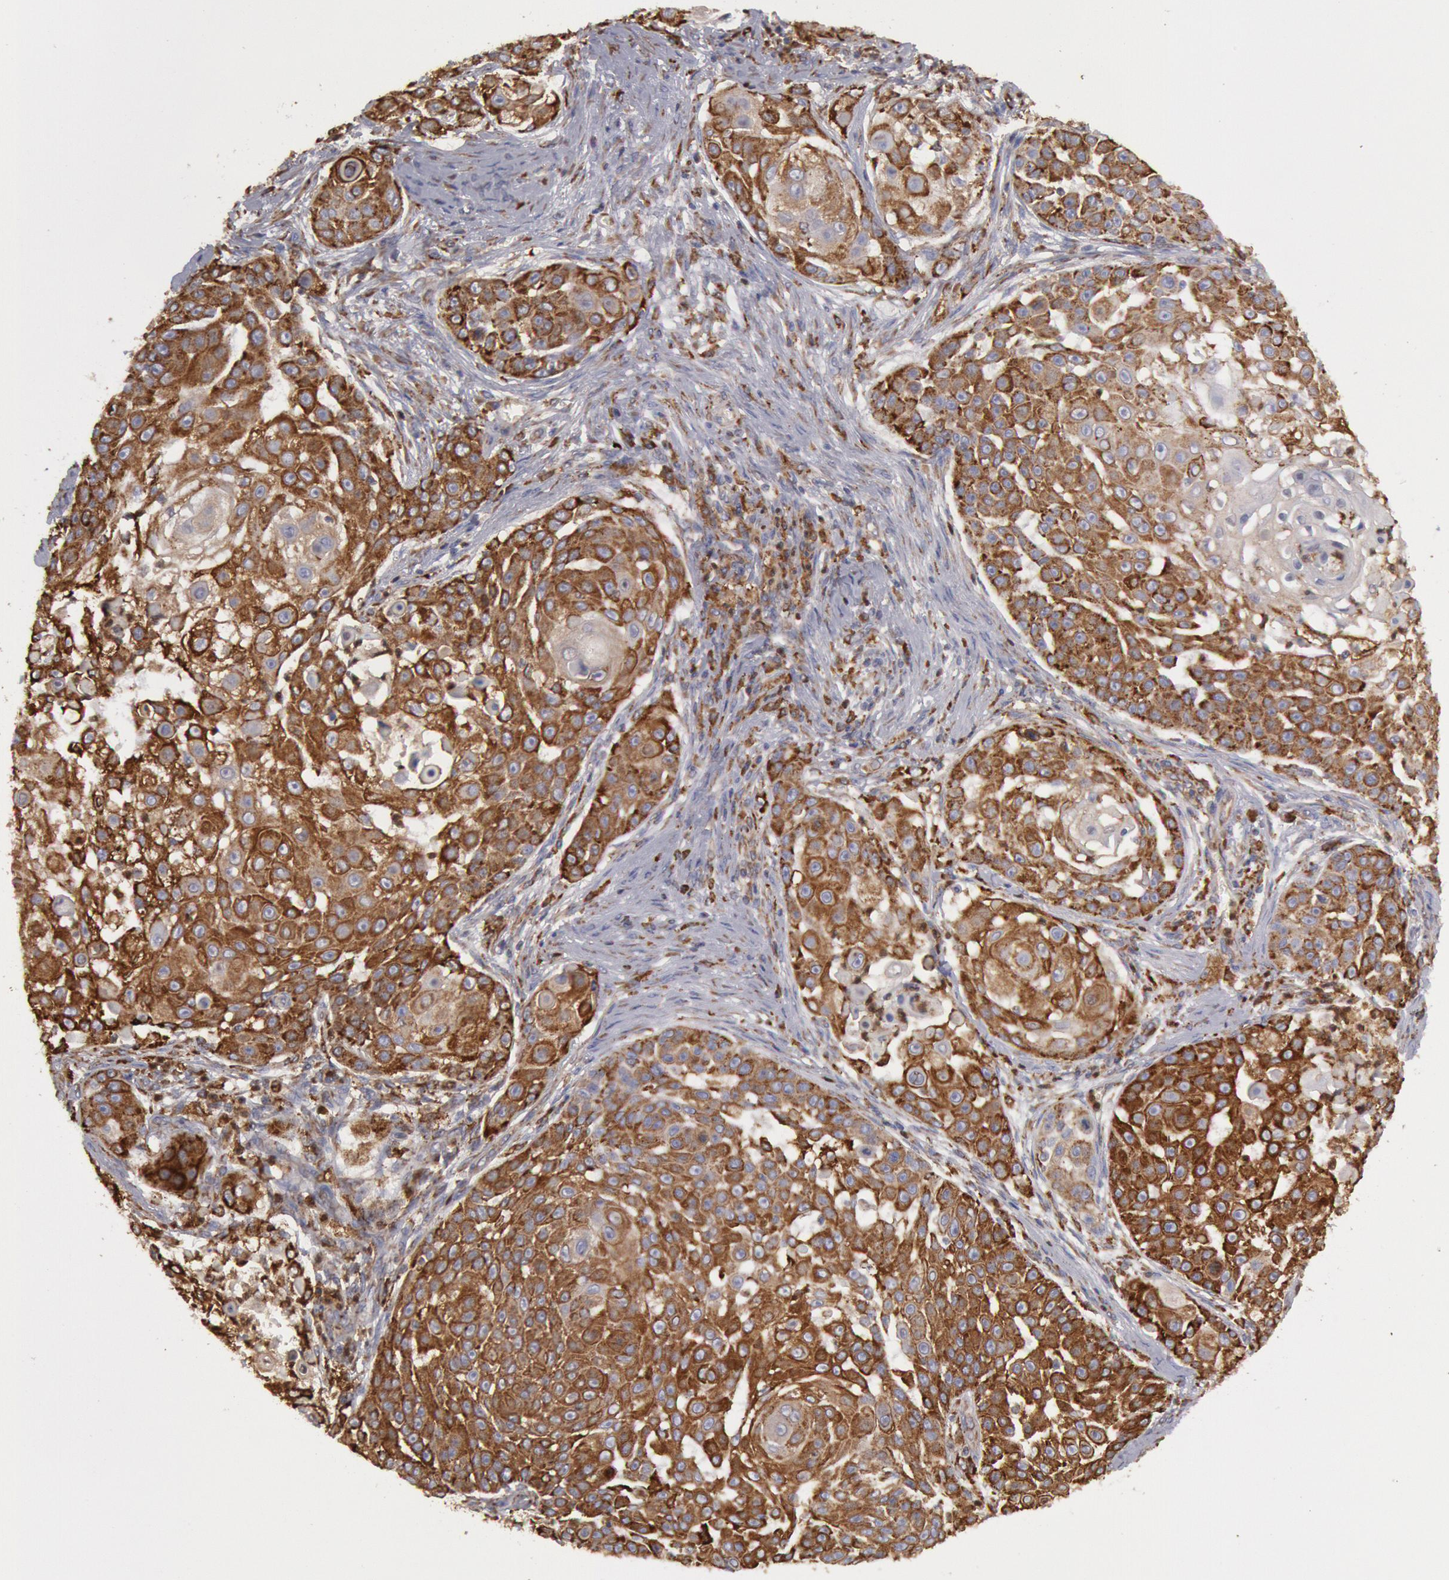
{"staining": {"intensity": "moderate", "quantity": ">75%", "location": "cytoplasmic/membranous"}, "tissue": "skin cancer", "cell_type": "Tumor cells", "image_type": "cancer", "snomed": [{"axis": "morphology", "description": "Squamous cell carcinoma, NOS"}, {"axis": "topography", "description": "Skin"}], "caption": "Moderate cytoplasmic/membranous positivity is present in about >75% of tumor cells in skin cancer (squamous cell carcinoma).", "gene": "ERP44", "patient": {"sex": "female", "age": 57}}